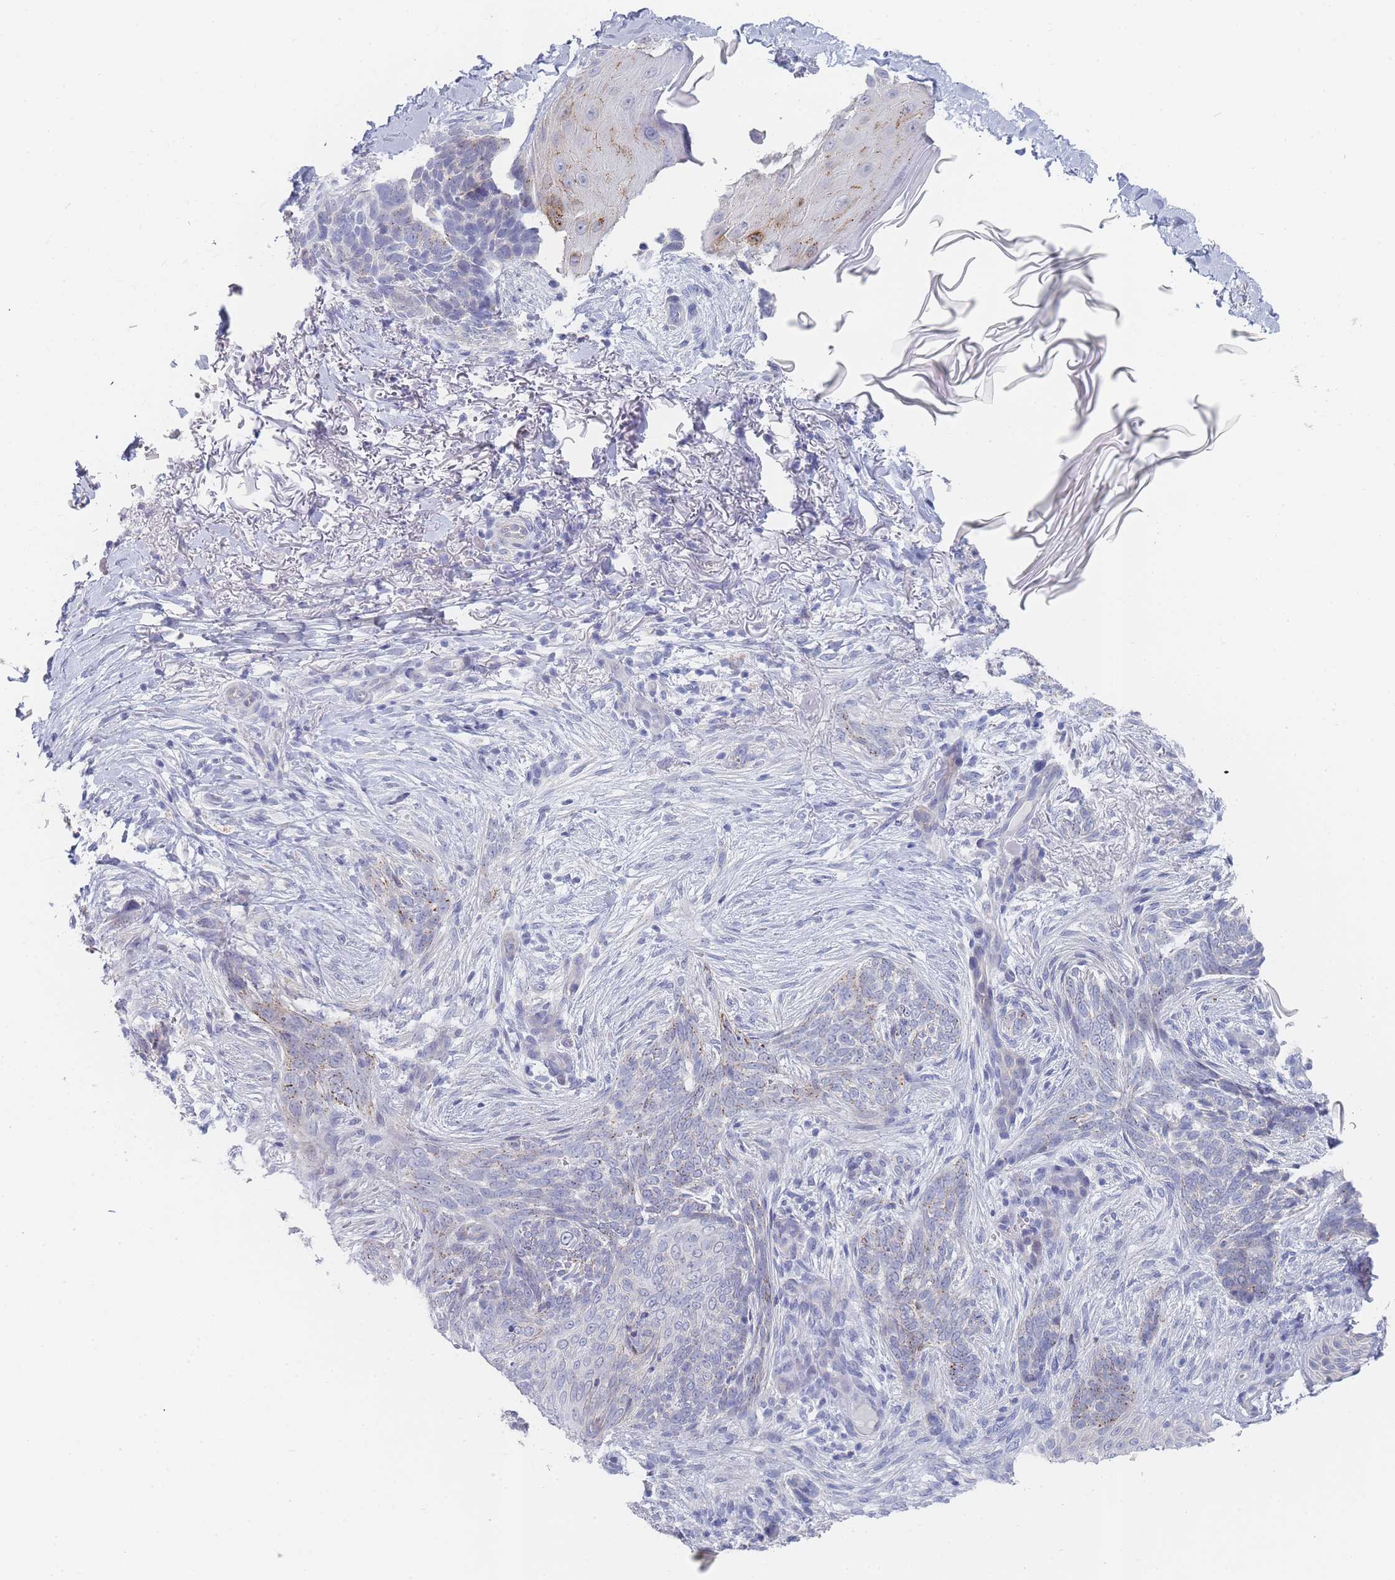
{"staining": {"intensity": "negative", "quantity": "none", "location": "none"}, "tissue": "skin cancer", "cell_type": "Tumor cells", "image_type": "cancer", "snomed": [{"axis": "morphology", "description": "Normal tissue, NOS"}, {"axis": "morphology", "description": "Basal cell carcinoma"}, {"axis": "topography", "description": "Skin"}], "caption": "A photomicrograph of skin basal cell carcinoma stained for a protein reveals no brown staining in tumor cells. (DAB immunohistochemistry, high magnification).", "gene": "IMPG1", "patient": {"sex": "female", "age": 67}}